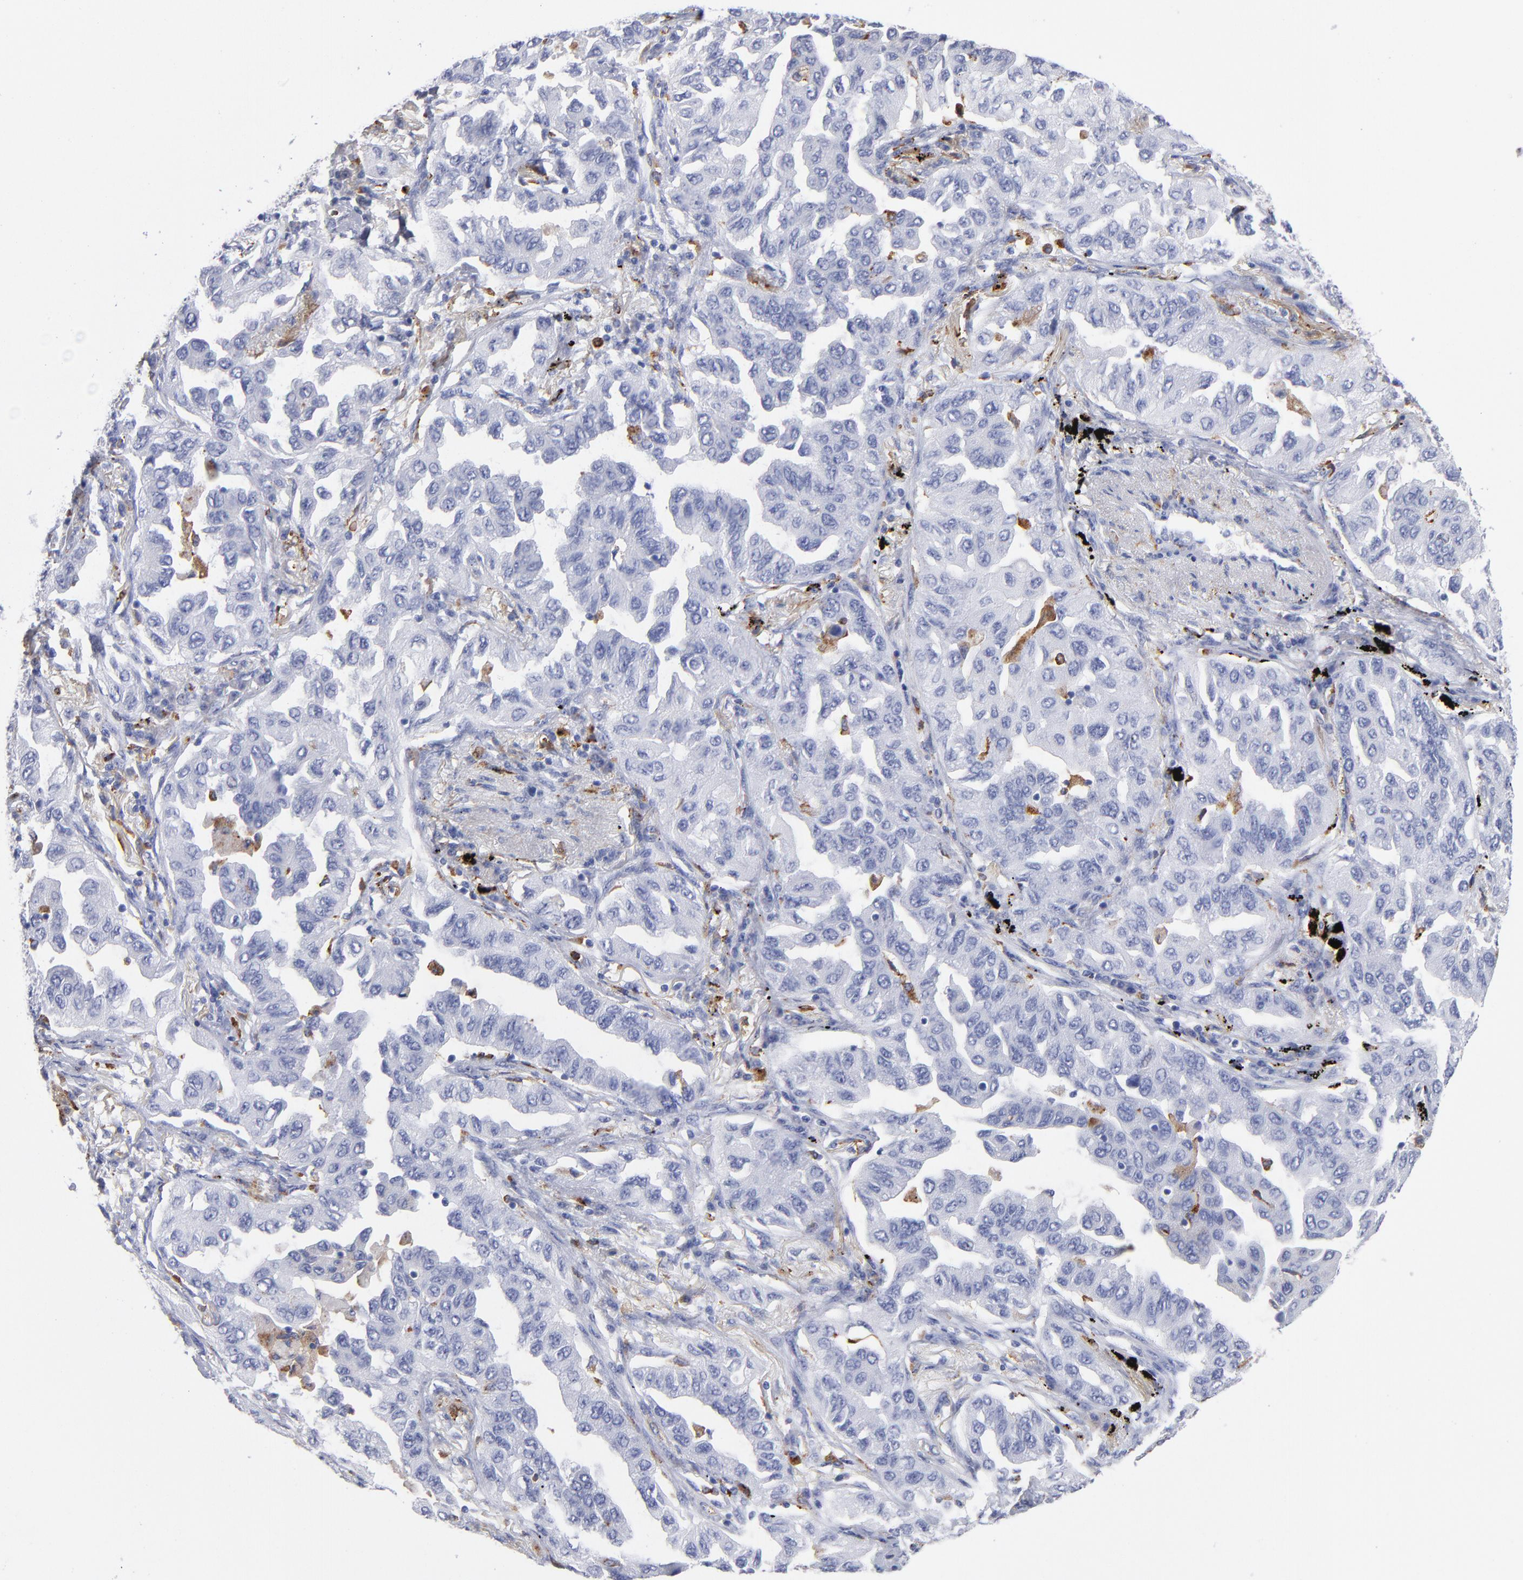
{"staining": {"intensity": "negative", "quantity": "none", "location": "none"}, "tissue": "lung cancer", "cell_type": "Tumor cells", "image_type": "cancer", "snomed": [{"axis": "morphology", "description": "Adenocarcinoma, NOS"}, {"axis": "topography", "description": "Lung"}], "caption": "Immunohistochemical staining of lung cancer (adenocarcinoma) exhibits no significant expression in tumor cells.", "gene": "CD180", "patient": {"sex": "female", "age": 65}}